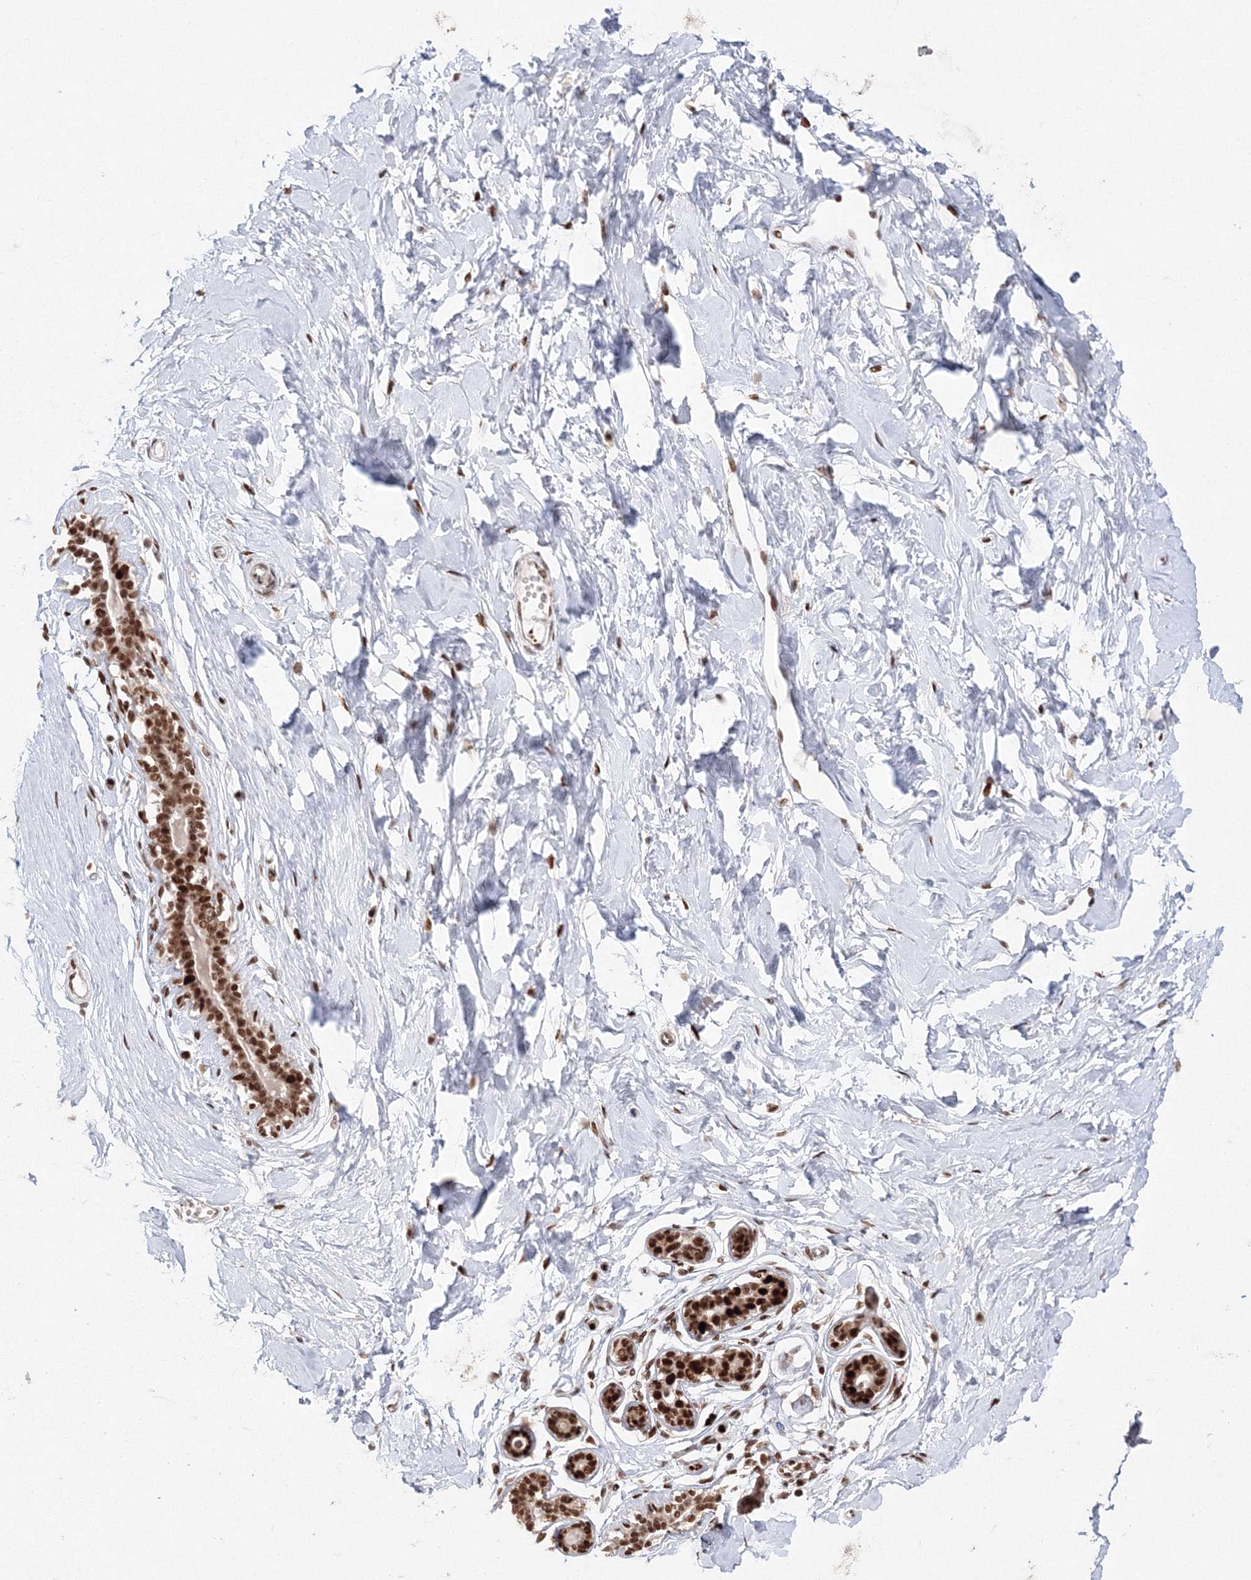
{"staining": {"intensity": "negative", "quantity": "none", "location": "none"}, "tissue": "breast", "cell_type": "Adipocytes", "image_type": "normal", "snomed": [{"axis": "morphology", "description": "Normal tissue, NOS"}, {"axis": "morphology", "description": "Adenoma, NOS"}, {"axis": "topography", "description": "Breast"}], "caption": "Breast stained for a protein using immunohistochemistry (IHC) shows no positivity adipocytes.", "gene": "LIG1", "patient": {"sex": "female", "age": 23}}